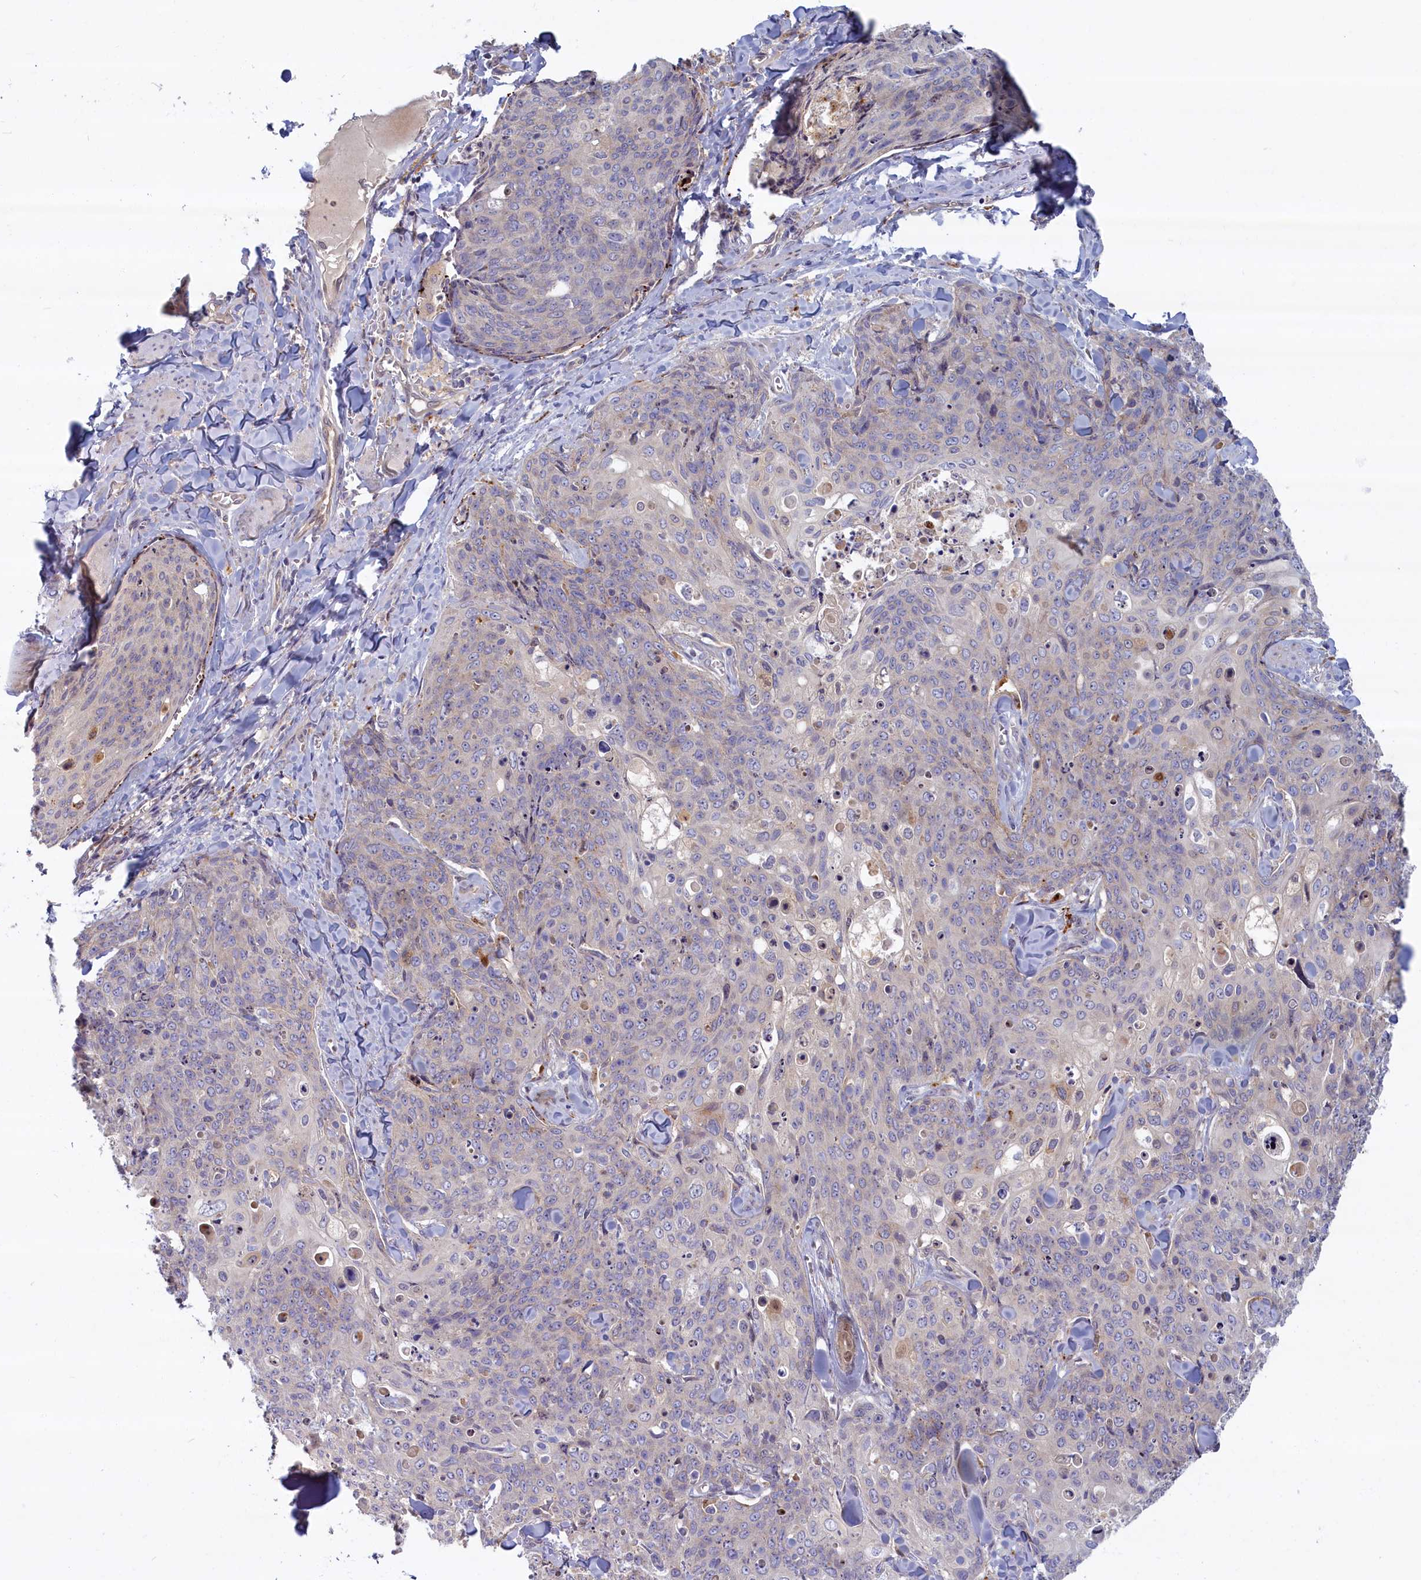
{"staining": {"intensity": "negative", "quantity": "none", "location": "none"}, "tissue": "skin cancer", "cell_type": "Tumor cells", "image_type": "cancer", "snomed": [{"axis": "morphology", "description": "Squamous cell carcinoma, NOS"}, {"axis": "topography", "description": "Skin"}, {"axis": "topography", "description": "Vulva"}], "caption": "The IHC histopathology image has no significant staining in tumor cells of skin squamous cell carcinoma tissue. The staining is performed using DAB (3,3'-diaminobenzidine) brown chromogen with nuclei counter-stained in using hematoxylin.", "gene": "FCSK", "patient": {"sex": "female", "age": 85}}